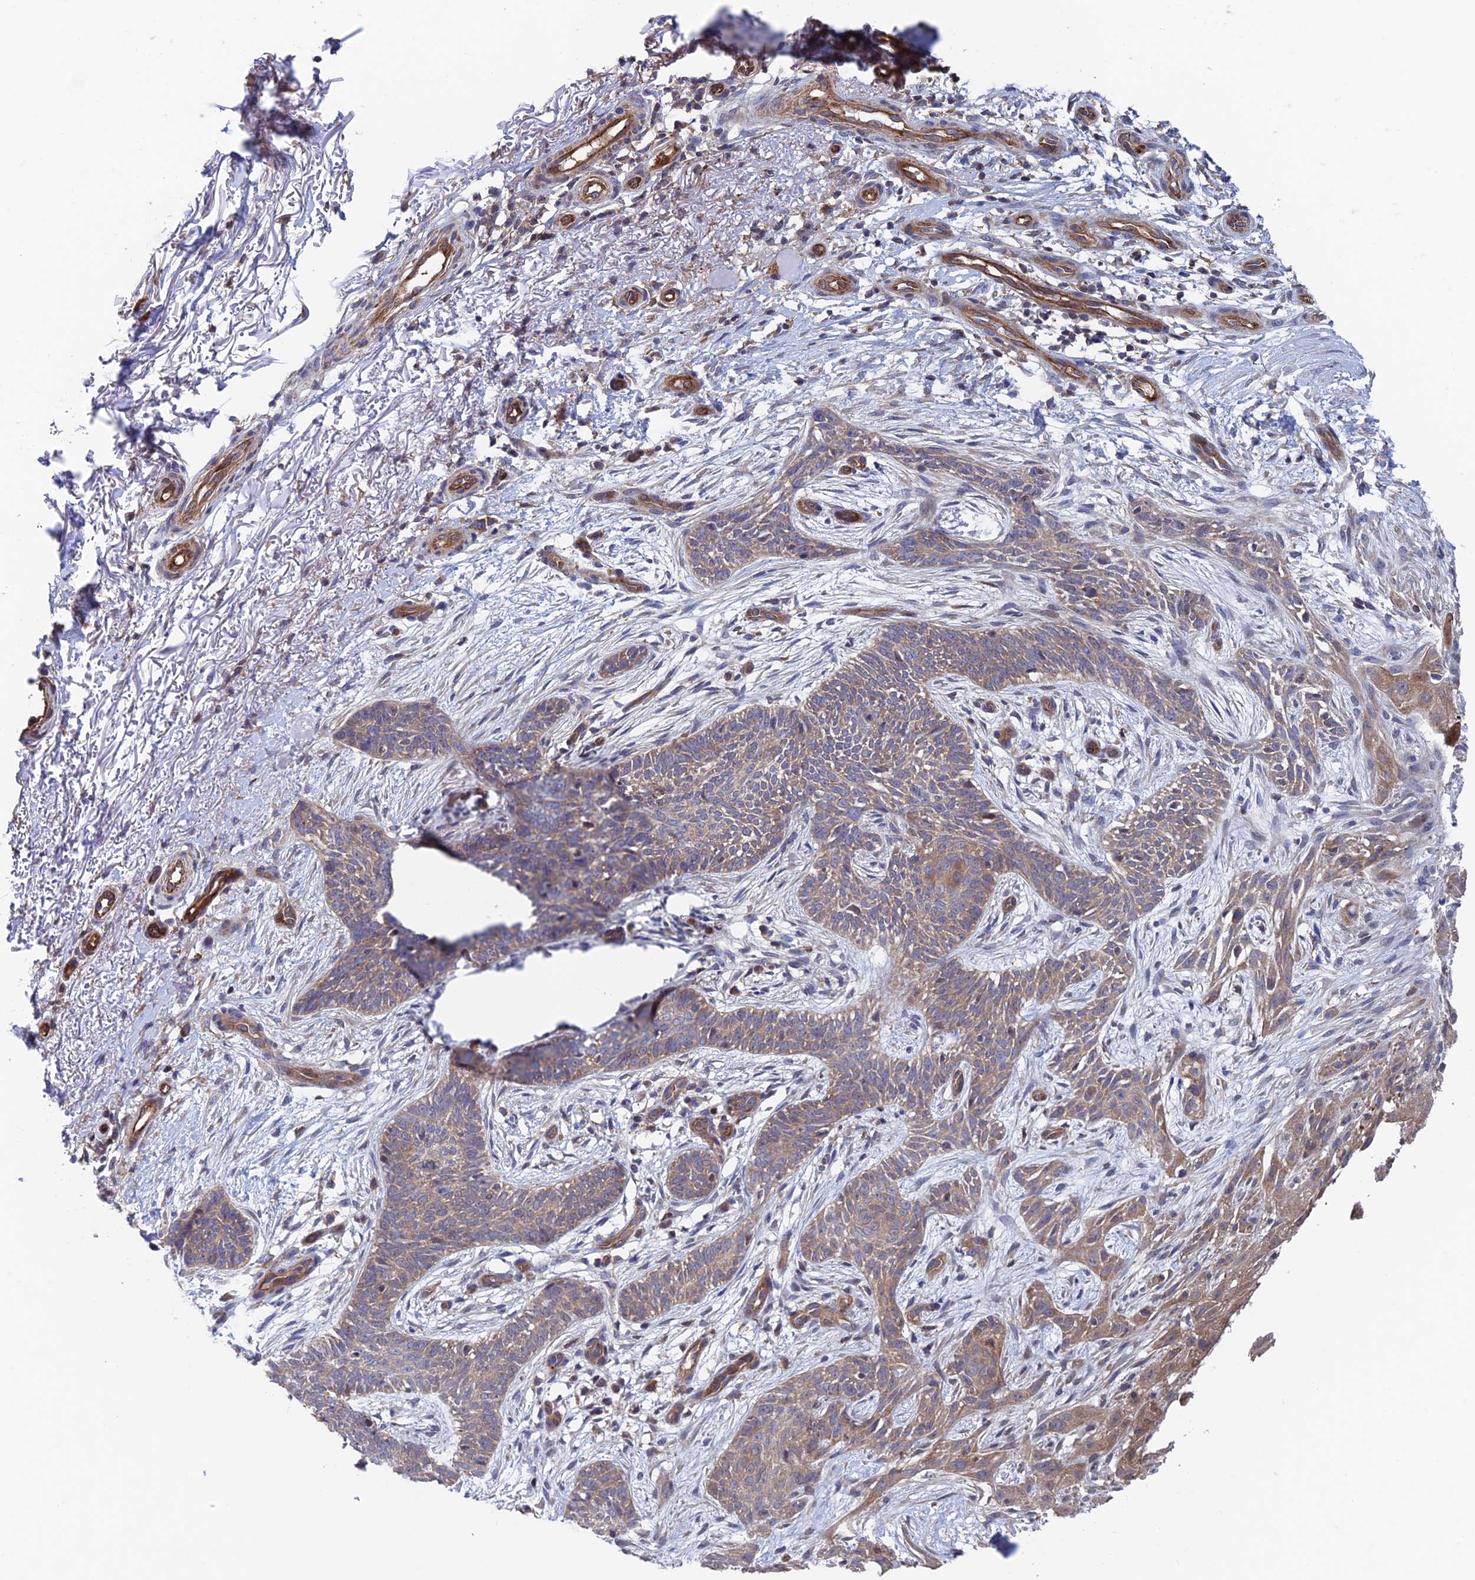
{"staining": {"intensity": "weak", "quantity": "25%-75%", "location": "cytoplasmic/membranous"}, "tissue": "skin cancer", "cell_type": "Tumor cells", "image_type": "cancer", "snomed": [{"axis": "morphology", "description": "Basal cell carcinoma"}, {"axis": "topography", "description": "Skin"}], "caption": "Protein positivity by immunohistochemistry exhibits weak cytoplasmic/membranous staining in approximately 25%-75% of tumor cells in basal cell carcinoma (skin).", "gene": "NUDT16L1", "patient": {"sex": "female", "age": 82}}